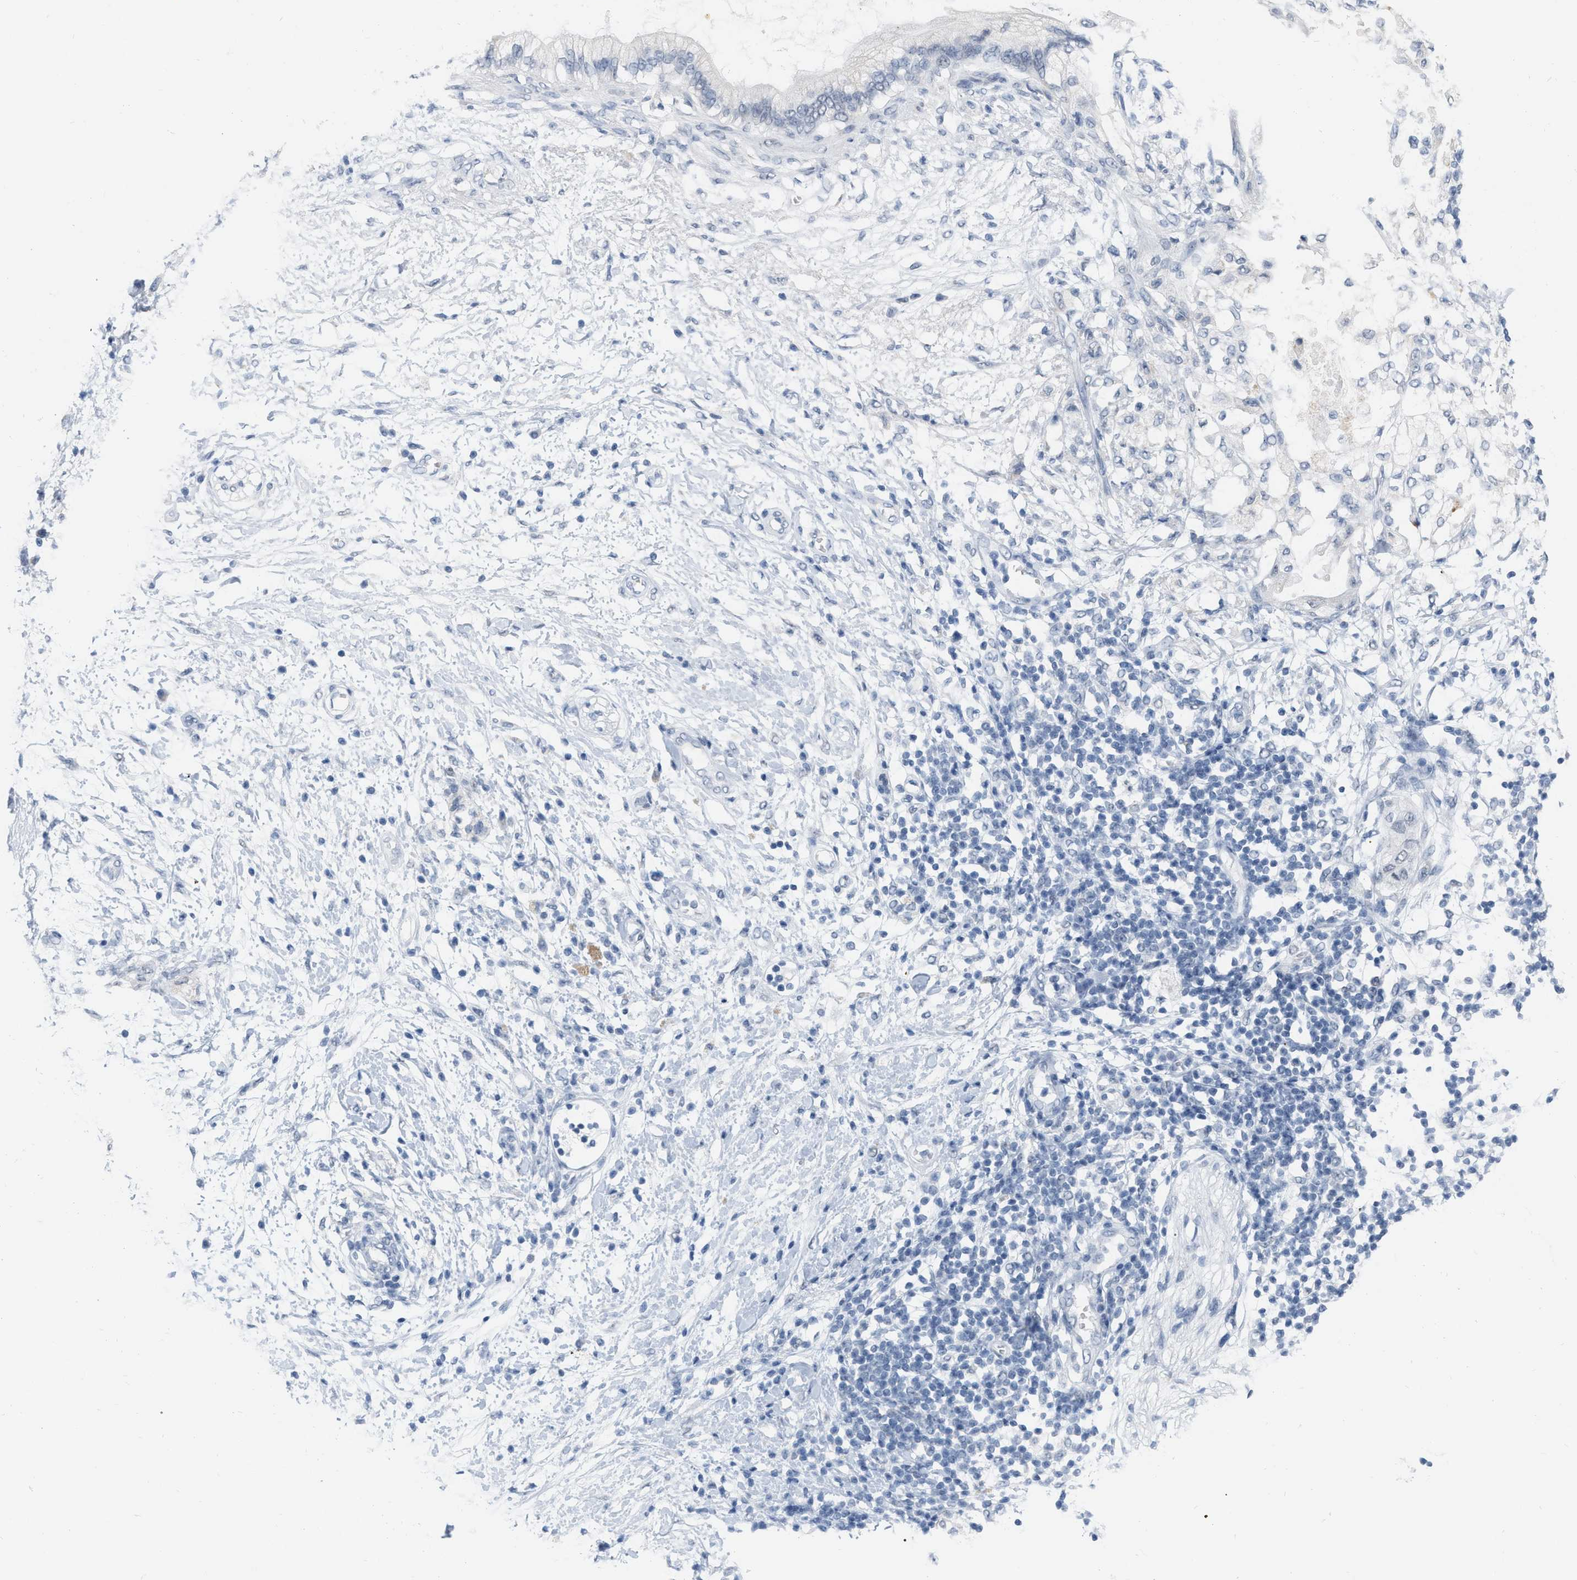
{"staining": {"intensity": "negative", "quantity": "none", "location": "none"}, "tissue": "adipose tissue", "cell_type": "Adipocytes", "image_type": "normal", "snomed": [{"axis": "morphology", "description": "Normal tissue, NOS"}, {"axis": "morphology", "description": "Adenocarcinoma, NOS"}, {"axis": "topography", "description": "Duodenum"}, {"axis": "topography", "description": "Peripheral nerve tissue"}], "caption": "Image shows no significant protein expression in adipocytes of benign adipose tissue.", "gene": "XIRP1", "patient": {"sex": "female", "age": 60}}